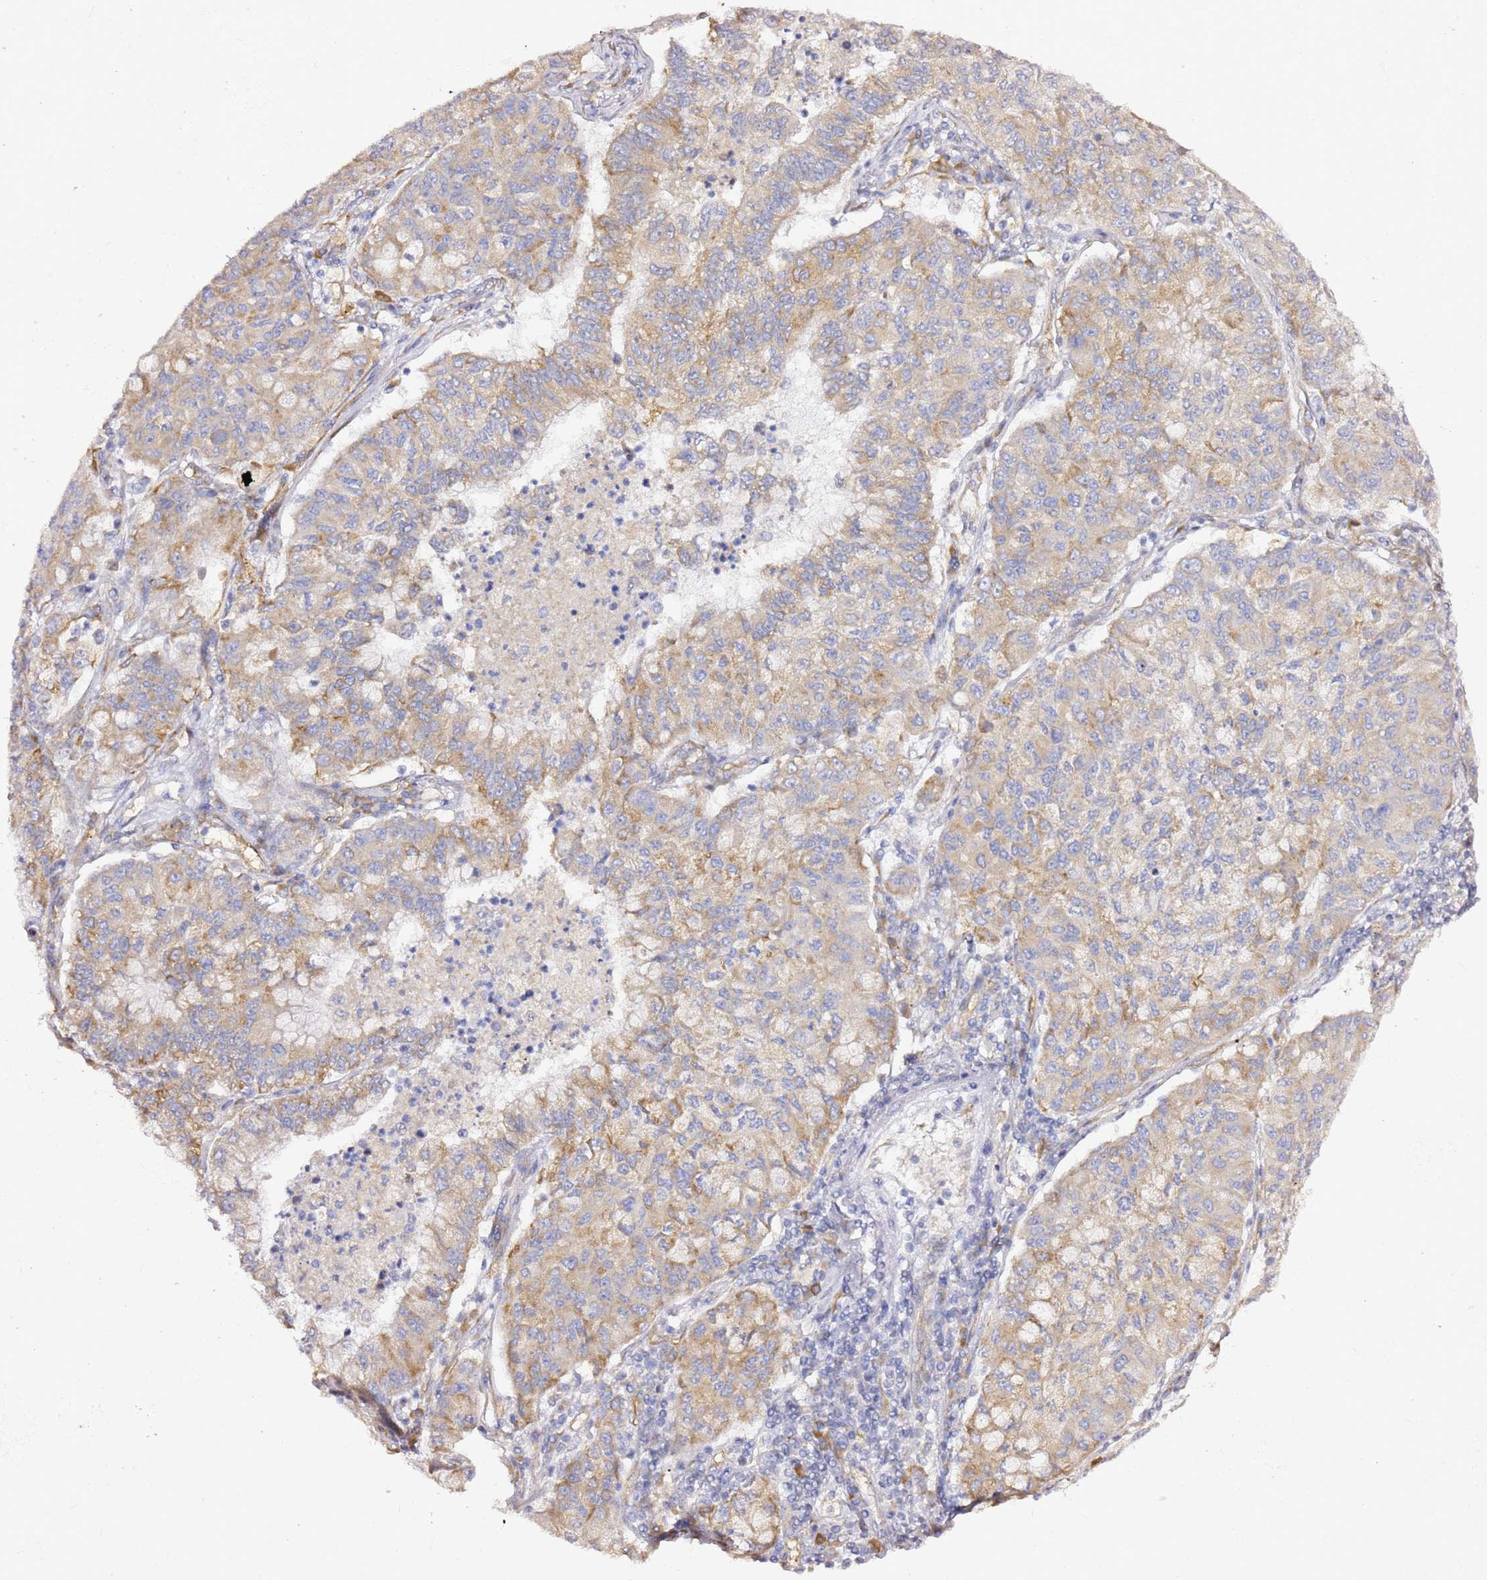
{"staining": {"intensity": "moderate", "quantity": ">75%", "location": "cytoplasmic/membranous"}, "tissue": "lung cancer", "cell_type": "Tumor cells", "image_type": "cancer", "snomed": [{"axis": "morphology", "description": "Squamous cell carcinoma, NOS"}, {"axis": "topography", "description": "Lung"}], "caption": "Immunohistochemistry (DAB) staining of lung squamous cell carcinoma reveals moderate cytoplasmic/membranous protein positivity in approximately >75% of tumor cells.", "gene": "KIF7", "patient": {"sex": "male", "age": 74}}